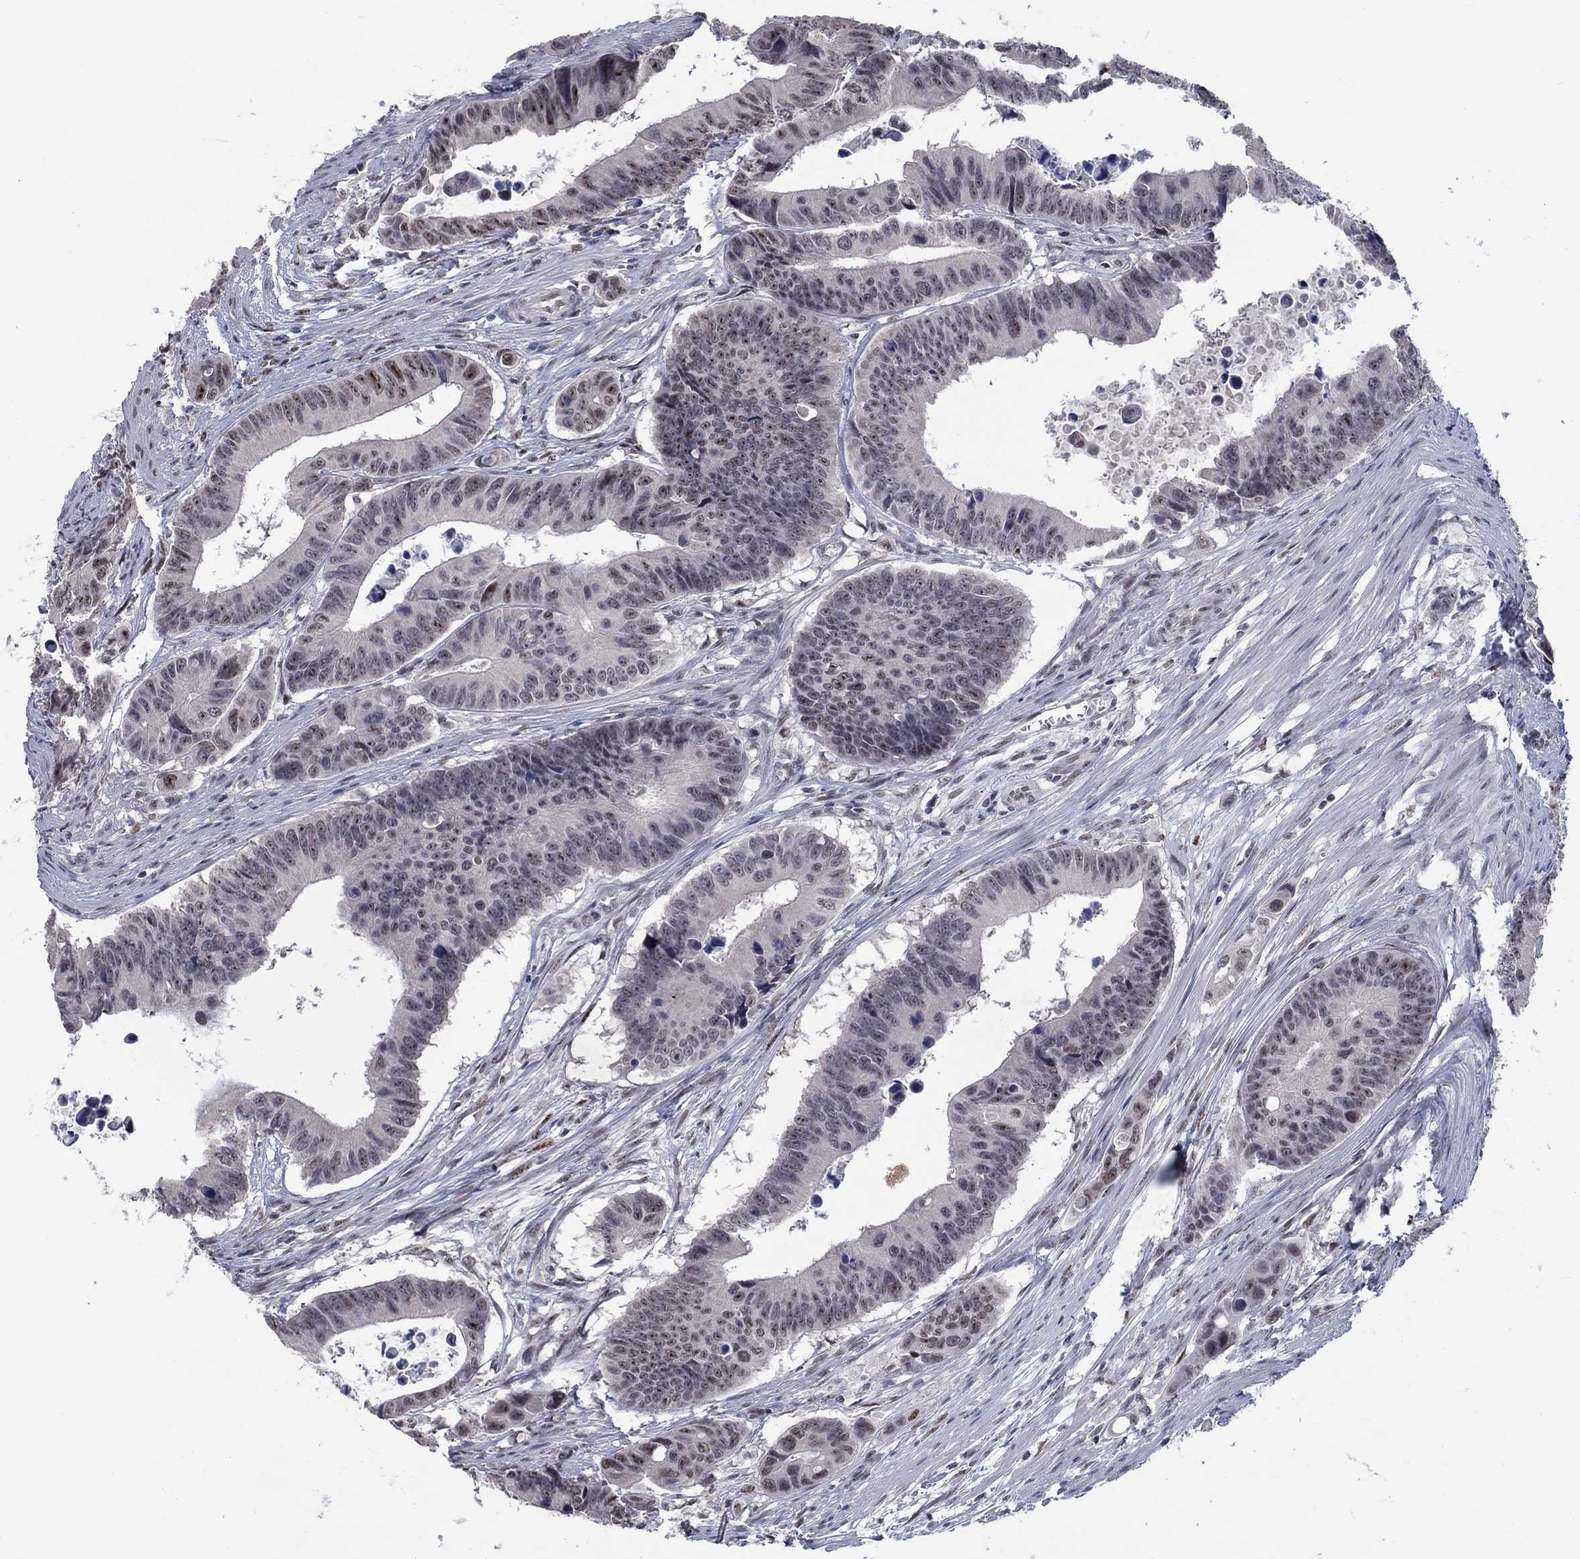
{"staining": {"intensity": "strong", "quantity": "<25%", "location": "nuclear"}, "tissue": "colorectal cancer", "cell_type": "Tumor cells", "image_type": "cancer", "snomed": [{"axis": "morphology", "description": "Adenocarcinoma, NOS"}, {"axis": "topography", "description": "Colon"}], "caption": "This photomicrograph demonstrates immunohistochemistry staining of colorectal cancer (adenocarcinoma), with medium strong nuclear positivity in about <25% of tumor cells.", "gene": "HTN1", "patient": {"sex": "female", "age": 87}}